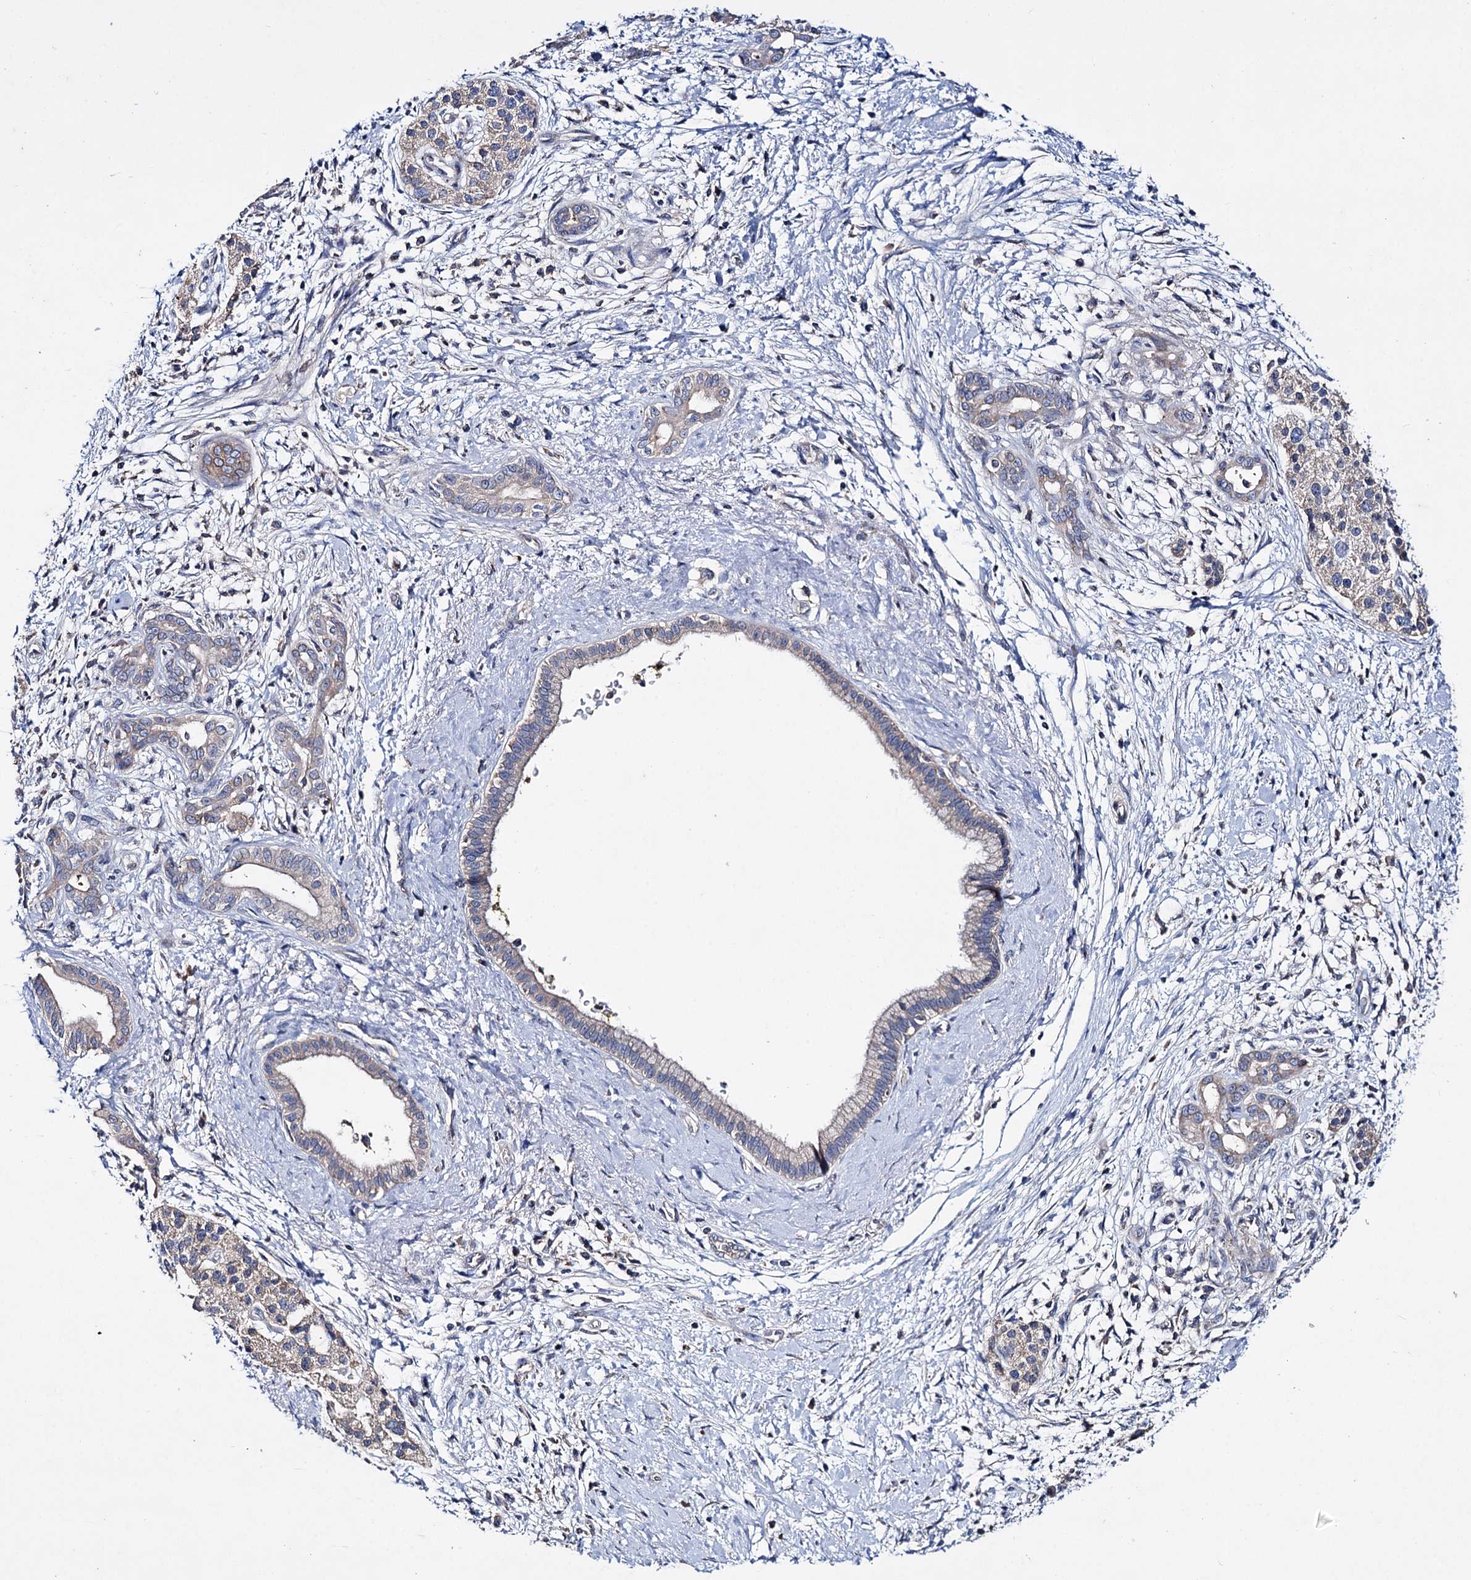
{"staining": {"intensity": "negative", "quantity": "none", "location": "none"}, "tissue": "pancreatic cancer", "cell_type": "Tumor cells", "image_type": "cancer", "snomed": [{"axis": "morphology", "description": "Adenocarcinoma, NOS"}, {"axis": "topography", "description": "Pancreas"}], "caption": "IHC image of neoplastic tissue: human adenocarcinoma (pancreatic) stained with DAB demonstrates no significant protein positivity in tumor cells.", "gene": "CLPB", "patient": {"sex": "male", "age": 58}}